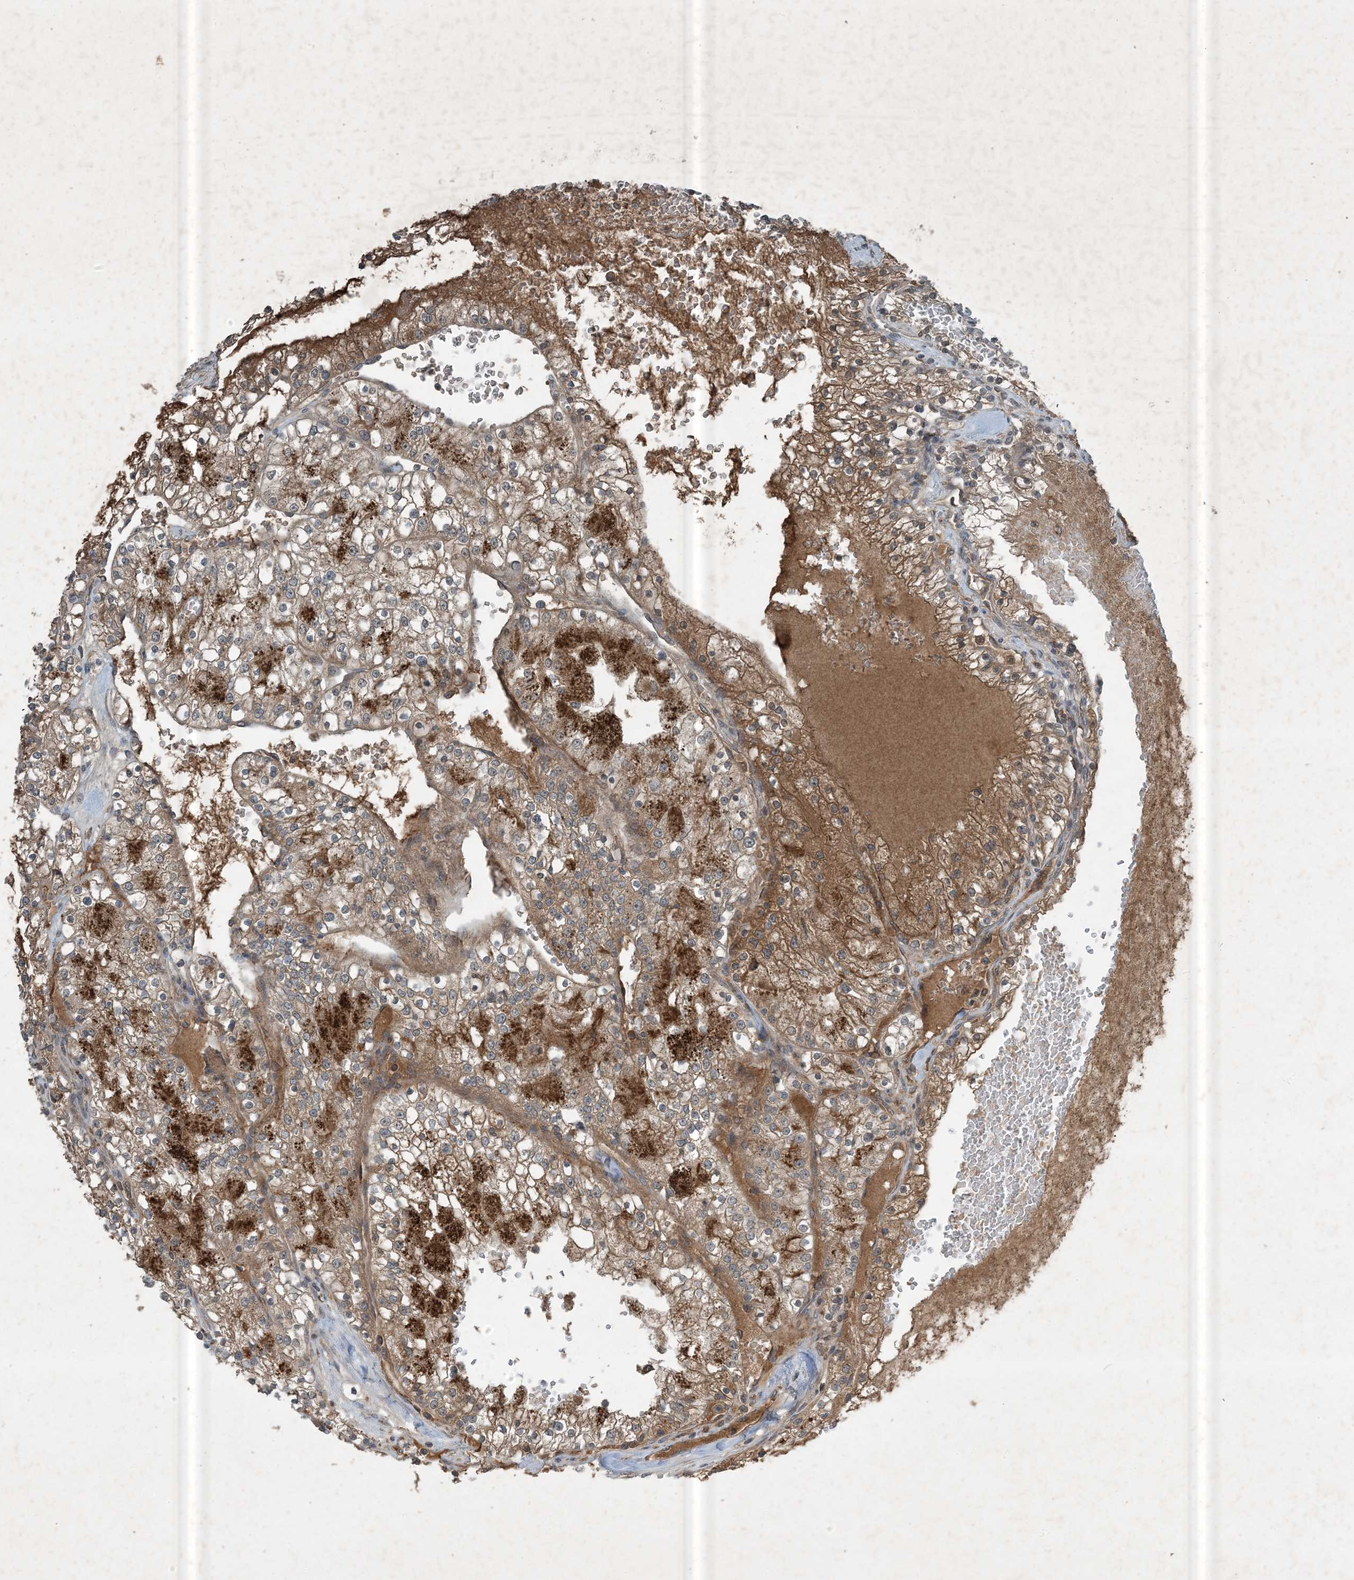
{"staining": {"intensity": "moderate", "quantity": ">75%", "location": "cytoplasmic/membranous"}, "tissue": "renal cancer", "cell_type": "Tumor cells", "image_type": "cancer", "snomed": [{"axis": "morphology", "description": "Normal tissue, NOS"}, {"axis": "morphology", "description": "Adenocarcinoma, NOS"}, {"axis": "topography", "description": "Kidney"}], "caption": "Renal cancer (adenocarcinoma) stained with a protein marker reveals moderate staining in tumor cells.", "gene": "MDN1", "patient": {"sex": "male", "age": 68}}